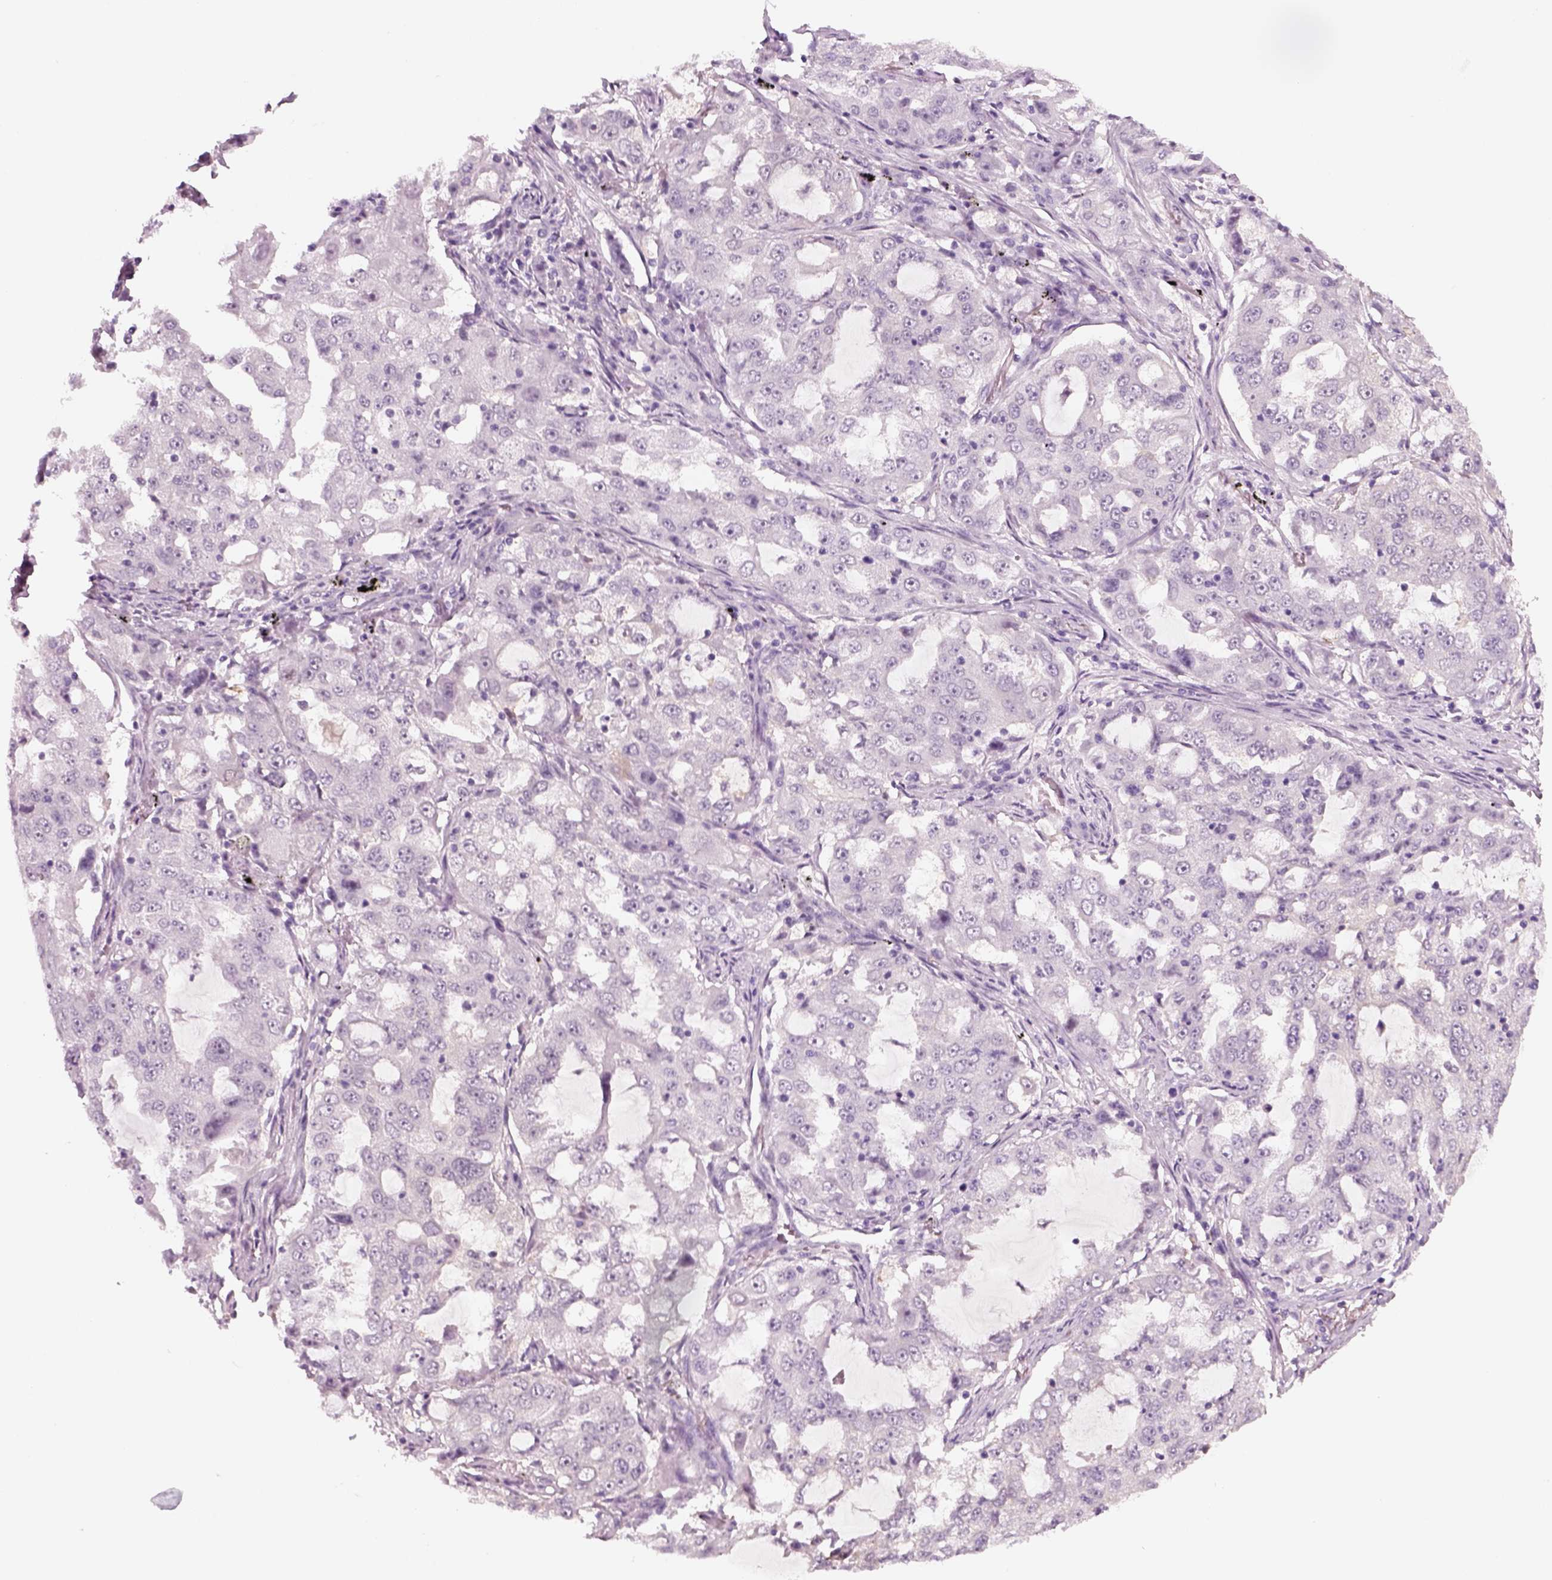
{"staining": {"intensity": "negative", "quantity": "none", "location": "none"}, "tissue": "lung cancer", "cell_type": "Tumor cells", "image_type": "cancer", "snomed": [{"axis": "morphology", "description": "Adenocarcinoma, NOS"}, {"axis": "topography", "description": "Lung"}], "caption": "Immunohistochemical staining of human lung cancer (adenocarcinoma) shows no significant positivity in tumor cells.", "gene": "KRT75", "patient": {"sex": "female", "age": 61}}